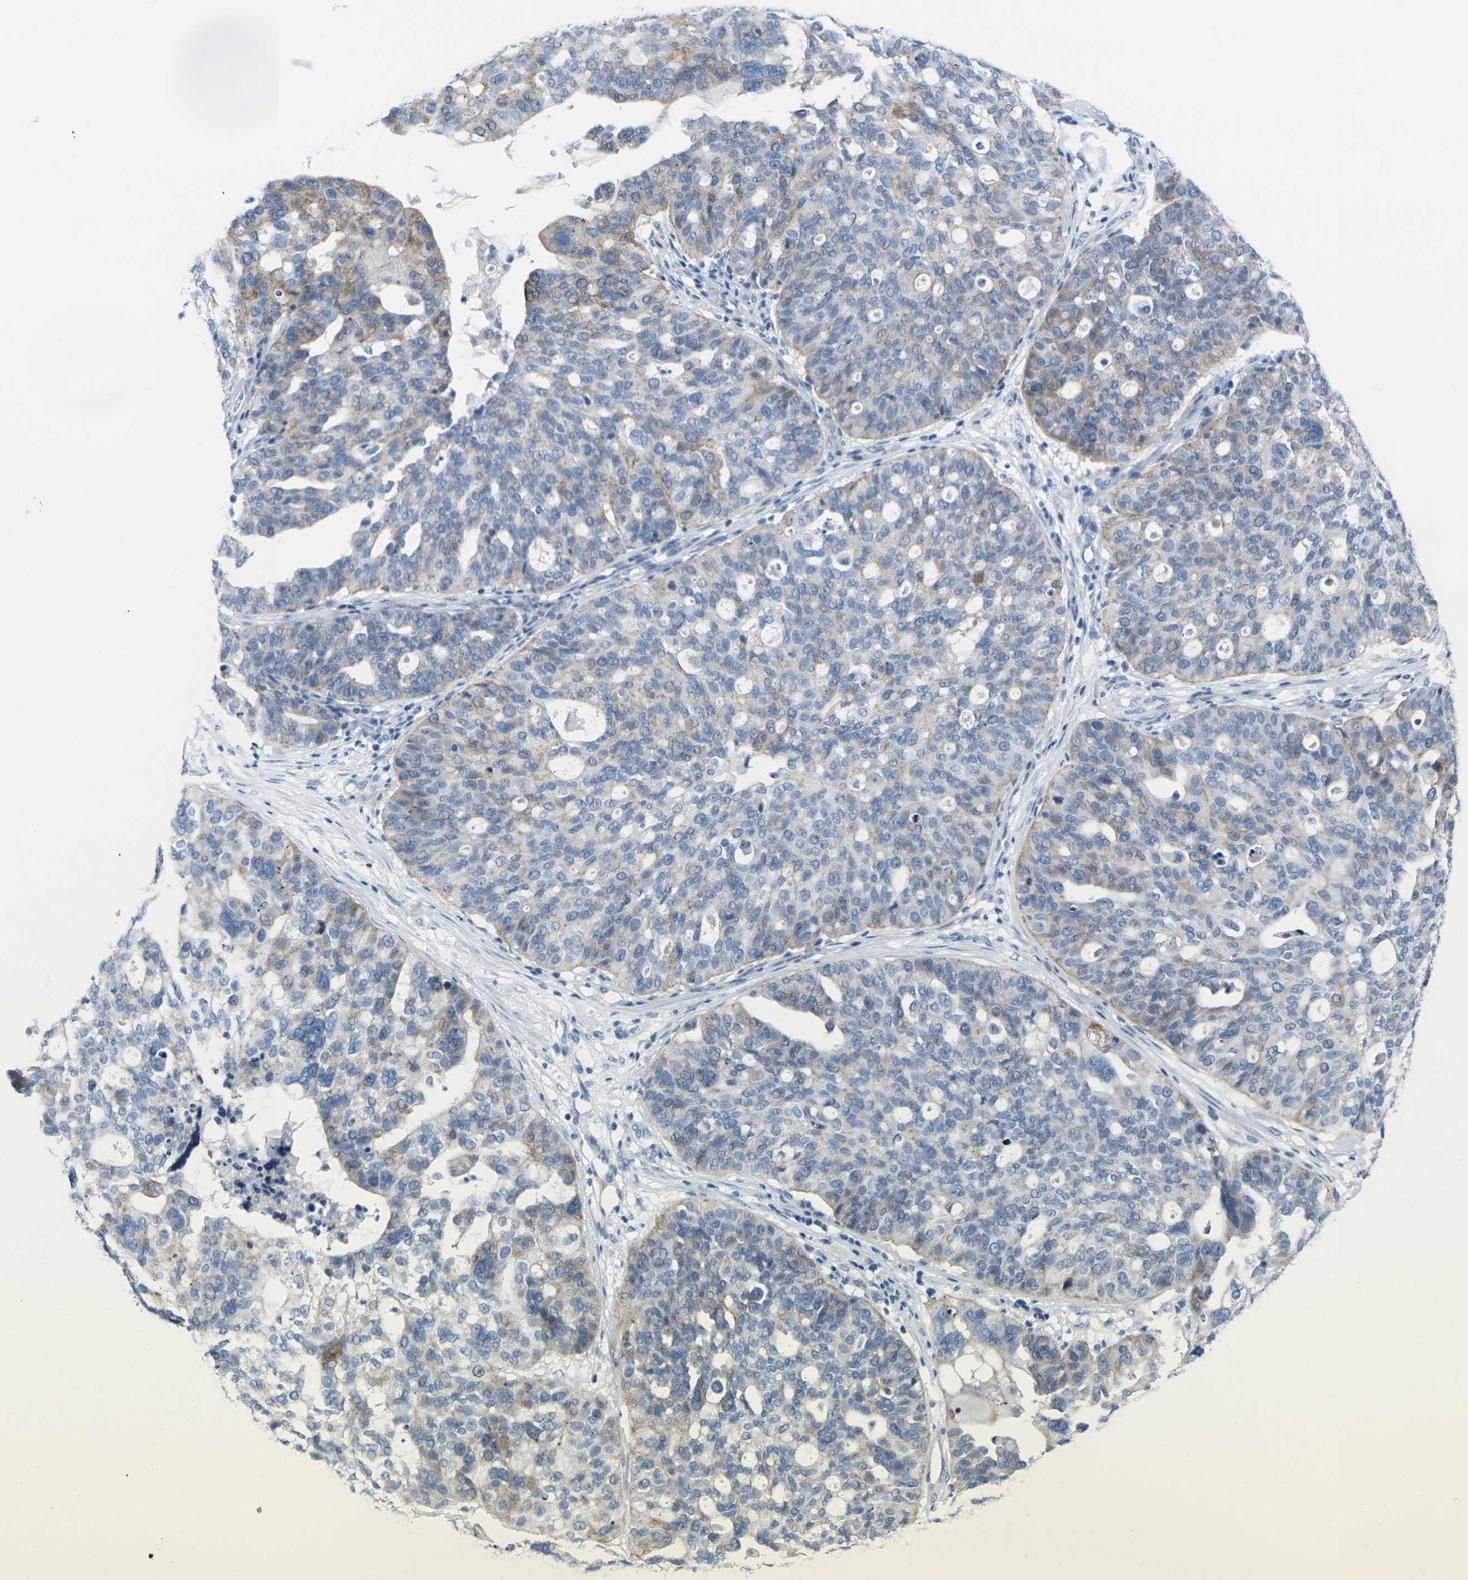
{"staining": {"intensity": "weak", "quantity": "25%-75%", "location": "cytoplasmic/membranous"}, "tissue": "ovarian cancer", "cell_type": "Tumor cells", "image_type": "cancer", "snomed": [{"axis": "morphology", "description": "Cystadenocarcinoma, serous, NOS"}, {"axis": "topography", "description": "Ovary"}], "caption": "An image of human ovarian cancer (serous cystadenocarcinoma) stained for a protein displays weak cytoplasmic/membranous brown staining in tumor cells. (Stains: DAB (3,3'-diaminobenzidine) in brown, nuclei in blue, Microscopy: brightfield microscopy at high magnification).", "gene": "ANKRD46", "patient": {"sex": "female", "age": 59}}